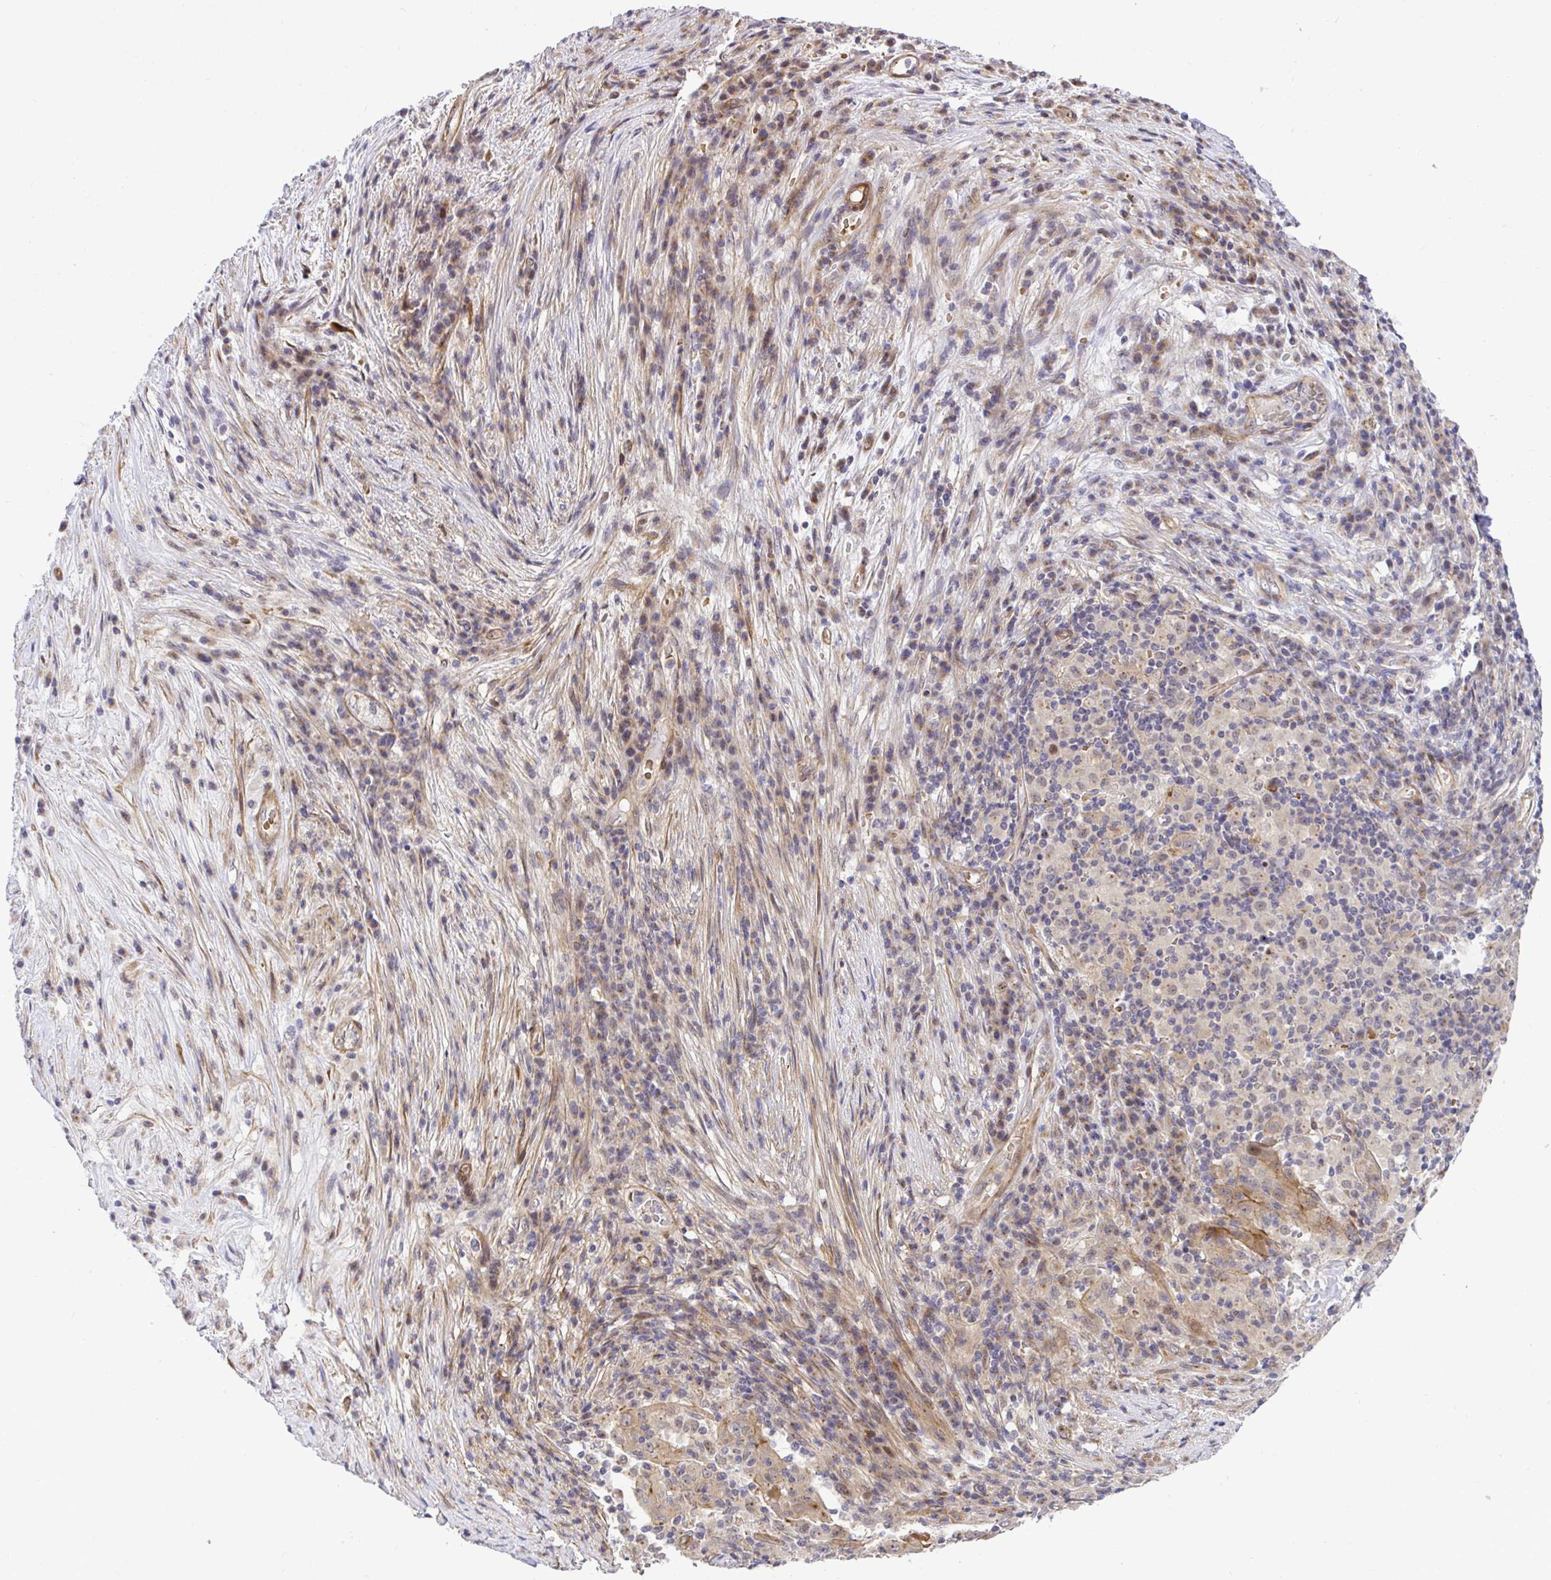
{"staining": {"intensity": "weak", "quantity": "<25%", "location": "cytoplasmic/membranous"}, "tissue": "pancreatic cancer", "cell_type": "Tumor cells", "image_type": "cancer", "snomed": [{"axis": "morphology", "description": "Adenocarcinoma, NOS"}, {"axis": "topography", "description": "Pancreas"}], "caption": "Protein analysis of pancreatic cancer (adenocarcinoma) demonstrates no significant expression in tumor cells. Brightfield microscopy of IHC stained with DAB (3,3'-diaminobenzidine) (brown) and hematoxylin (blue), captured at high magnification.", "gene": "TRIM55", "patient": {"sex": "male", "age": 63}}